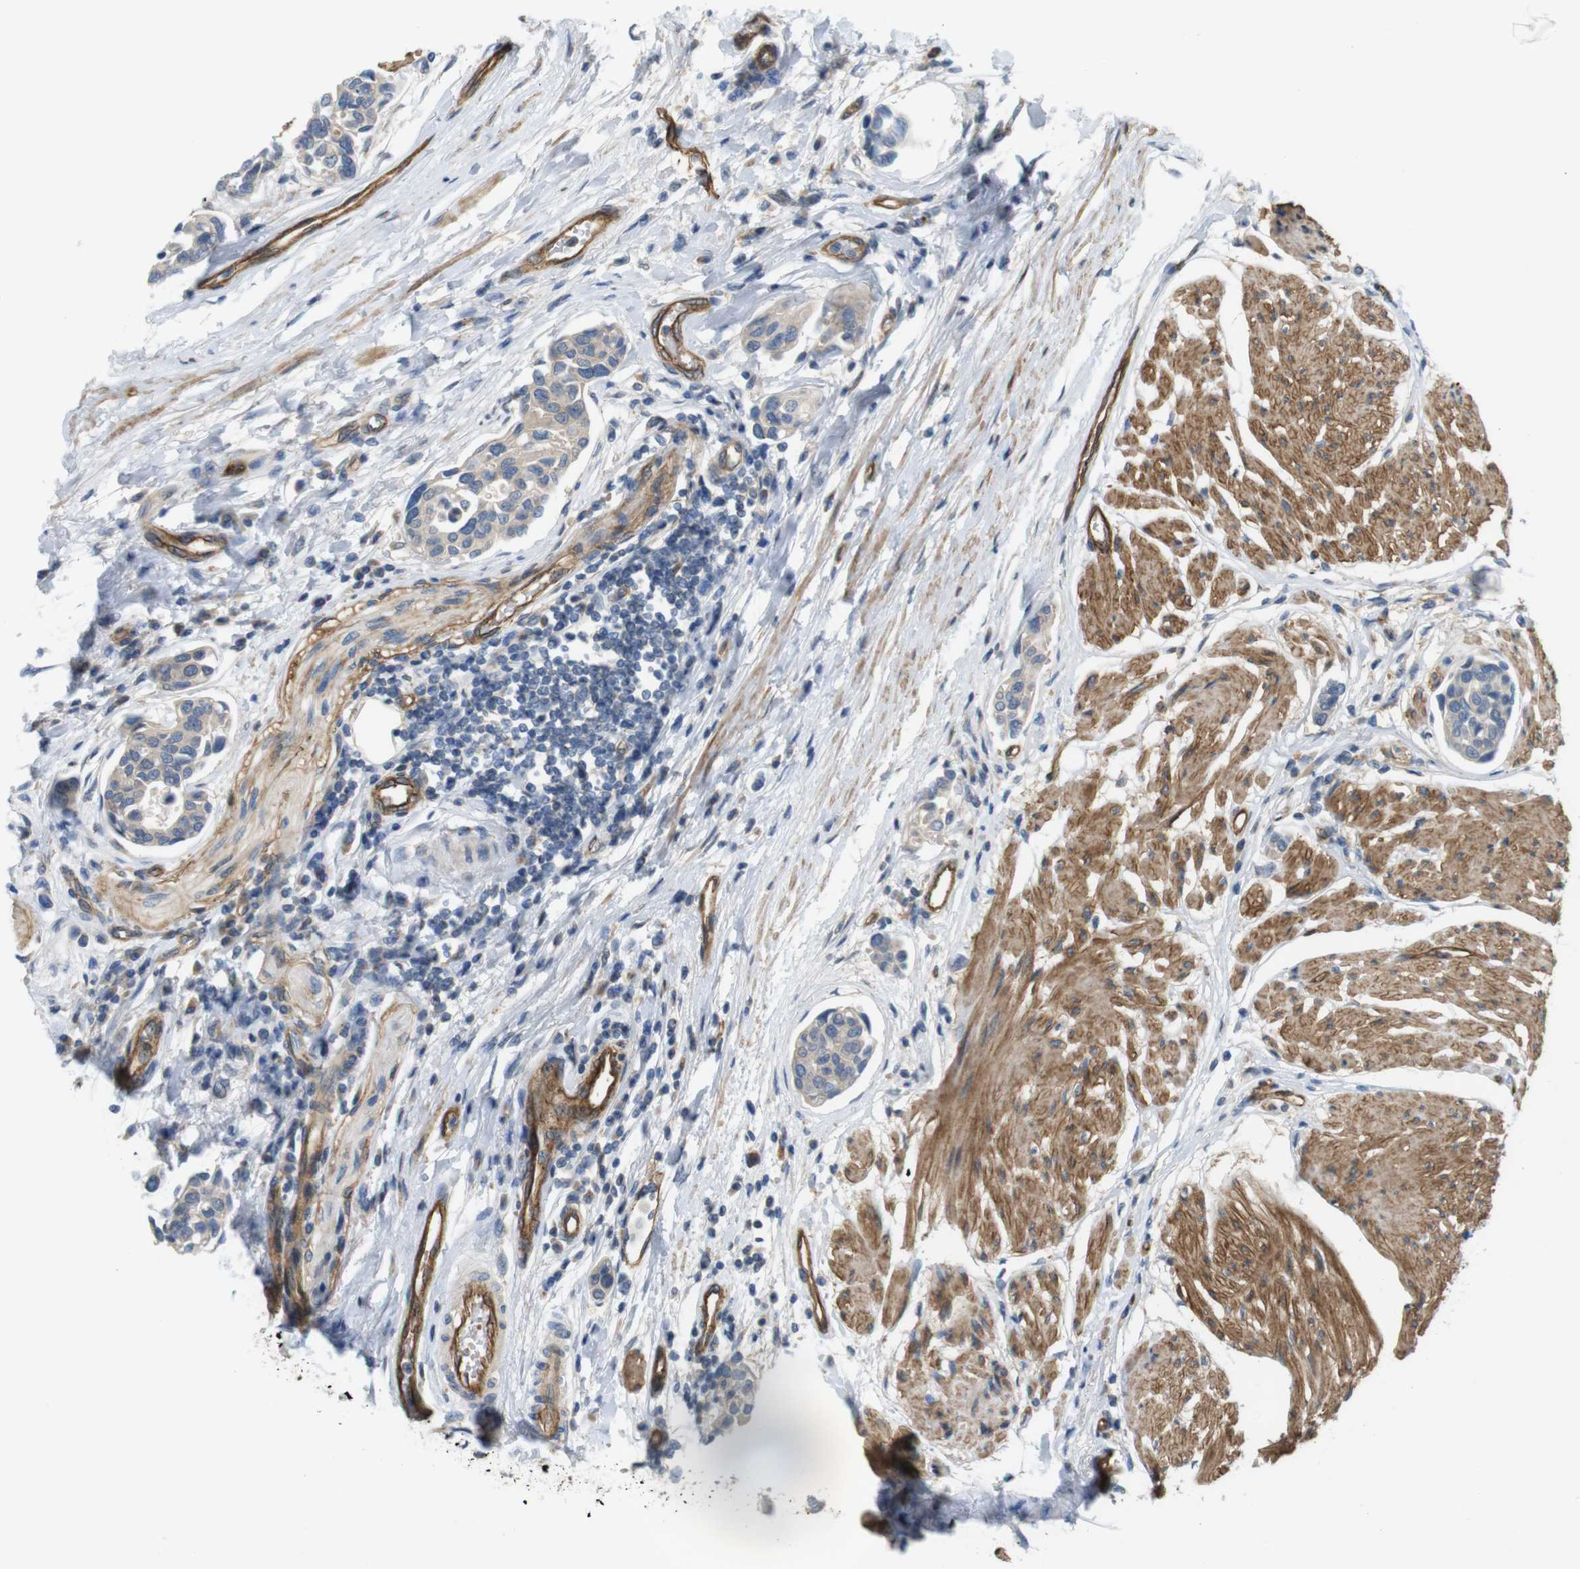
{"staining": {"intensity": "weak", "quantity": ">75%", "location": "cytoplasmic/membranous"}, "tissue": "urothelial cancer", "cell_type": "Tumor cells", "image_type": "cancer", "snomed": [{"axis": "morphology", "description": "Urothelial carcinoma, High grade"}, {"axis": "topography", "description": "Urinary bladder"}], "caption": "Weak cytoplasmic/membranous expression is present in about >75% of tumor cells in urothelial cancer.", "gene": "BVES", "patient": {"sex": "male", "age": 78}}